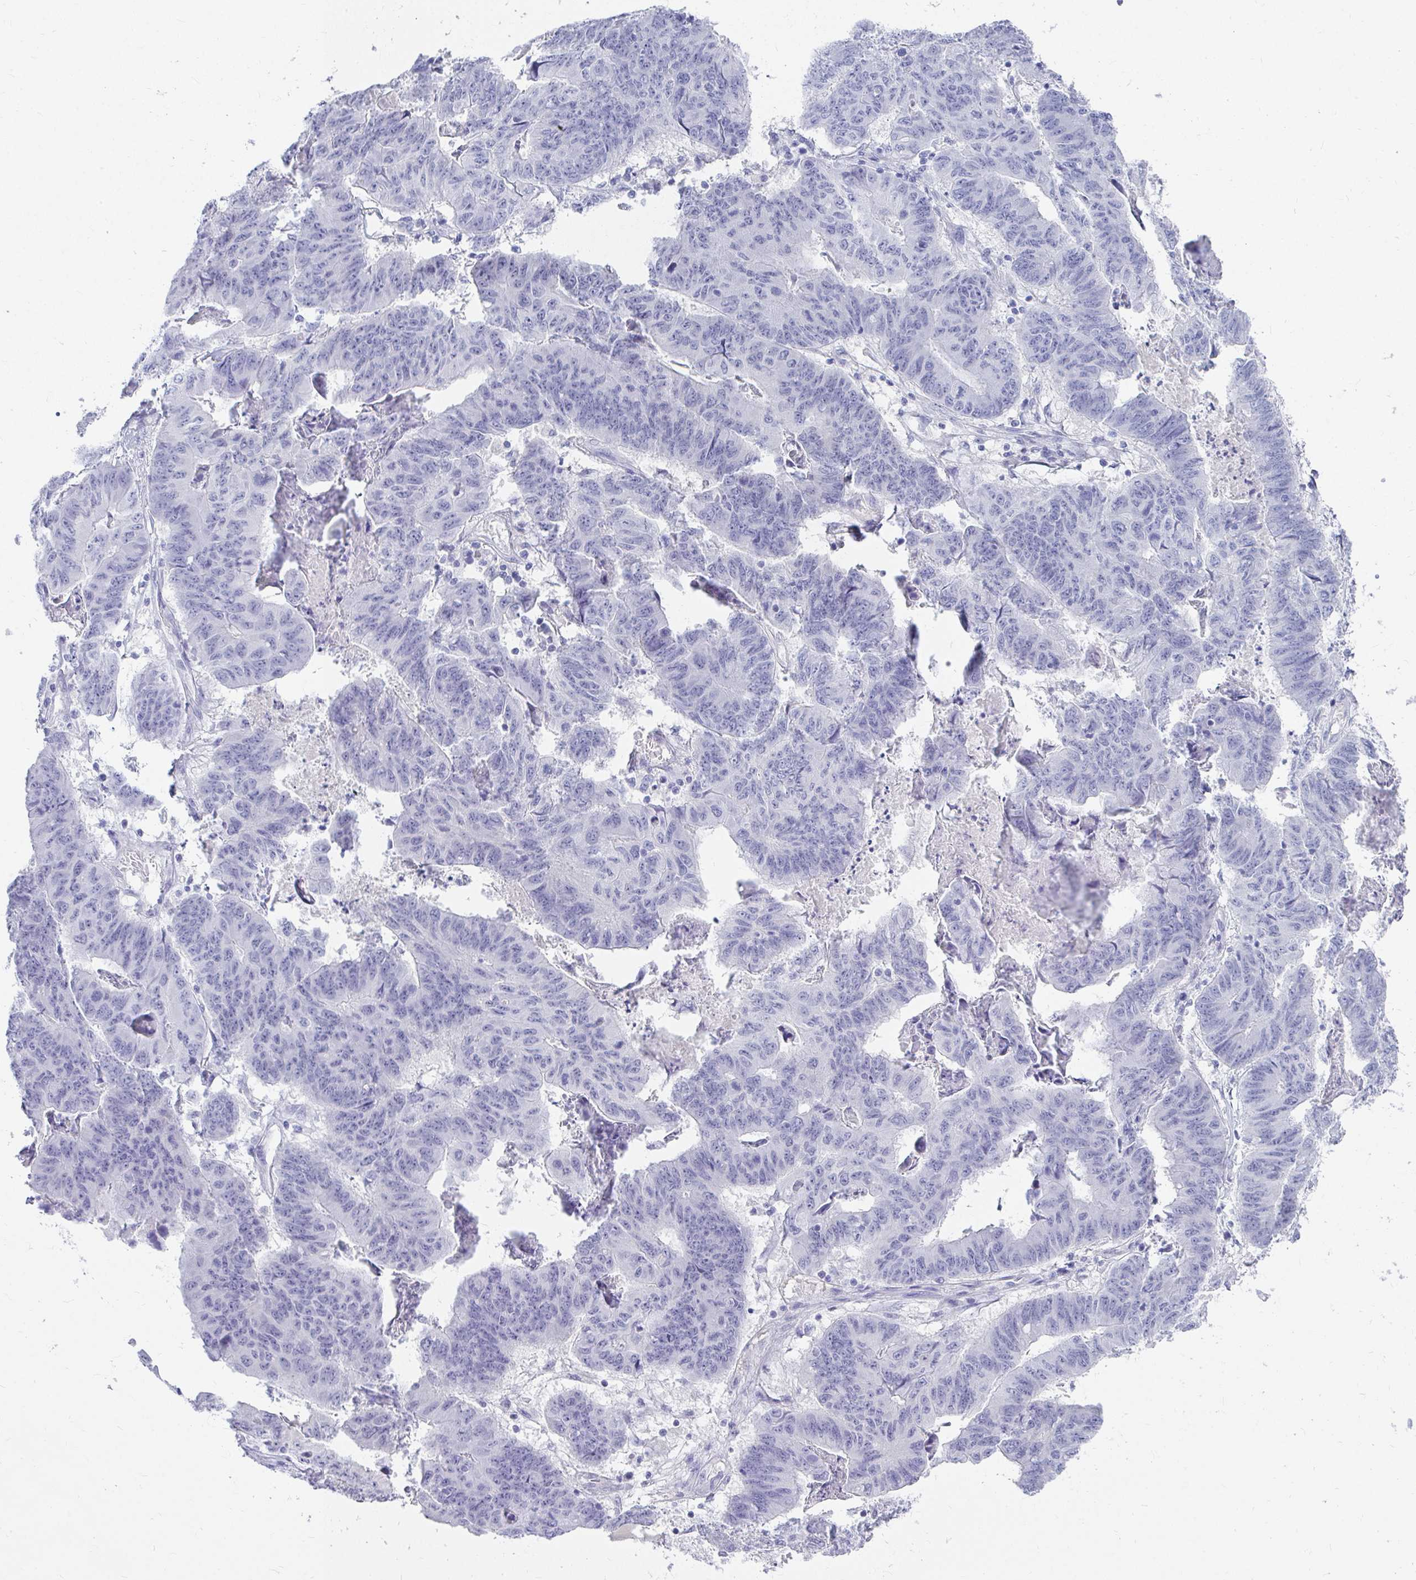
{"staining": {"intensity": "negative", "quantity": "none", "location": "none"}, "tissue": "stomach cancer", "cell_type": "Tumor cells", "image_type": "cancer", "snomed": [{"axis": "morphology", "description": "Adenocarcinoma, NOS"}, {"axis": "topography", "description": "Stomach, lower"}], "caption": "High magnification brightfield microscopy of stomach adenocarcinoma stained with DAB (3,3'-diaminobenzidine) (brown) and counterstained with hematoxylin (blue): tumor cells show no significant staining.", "gene": "DPEP3", "patient": {"sex": "male", "age": 77}}